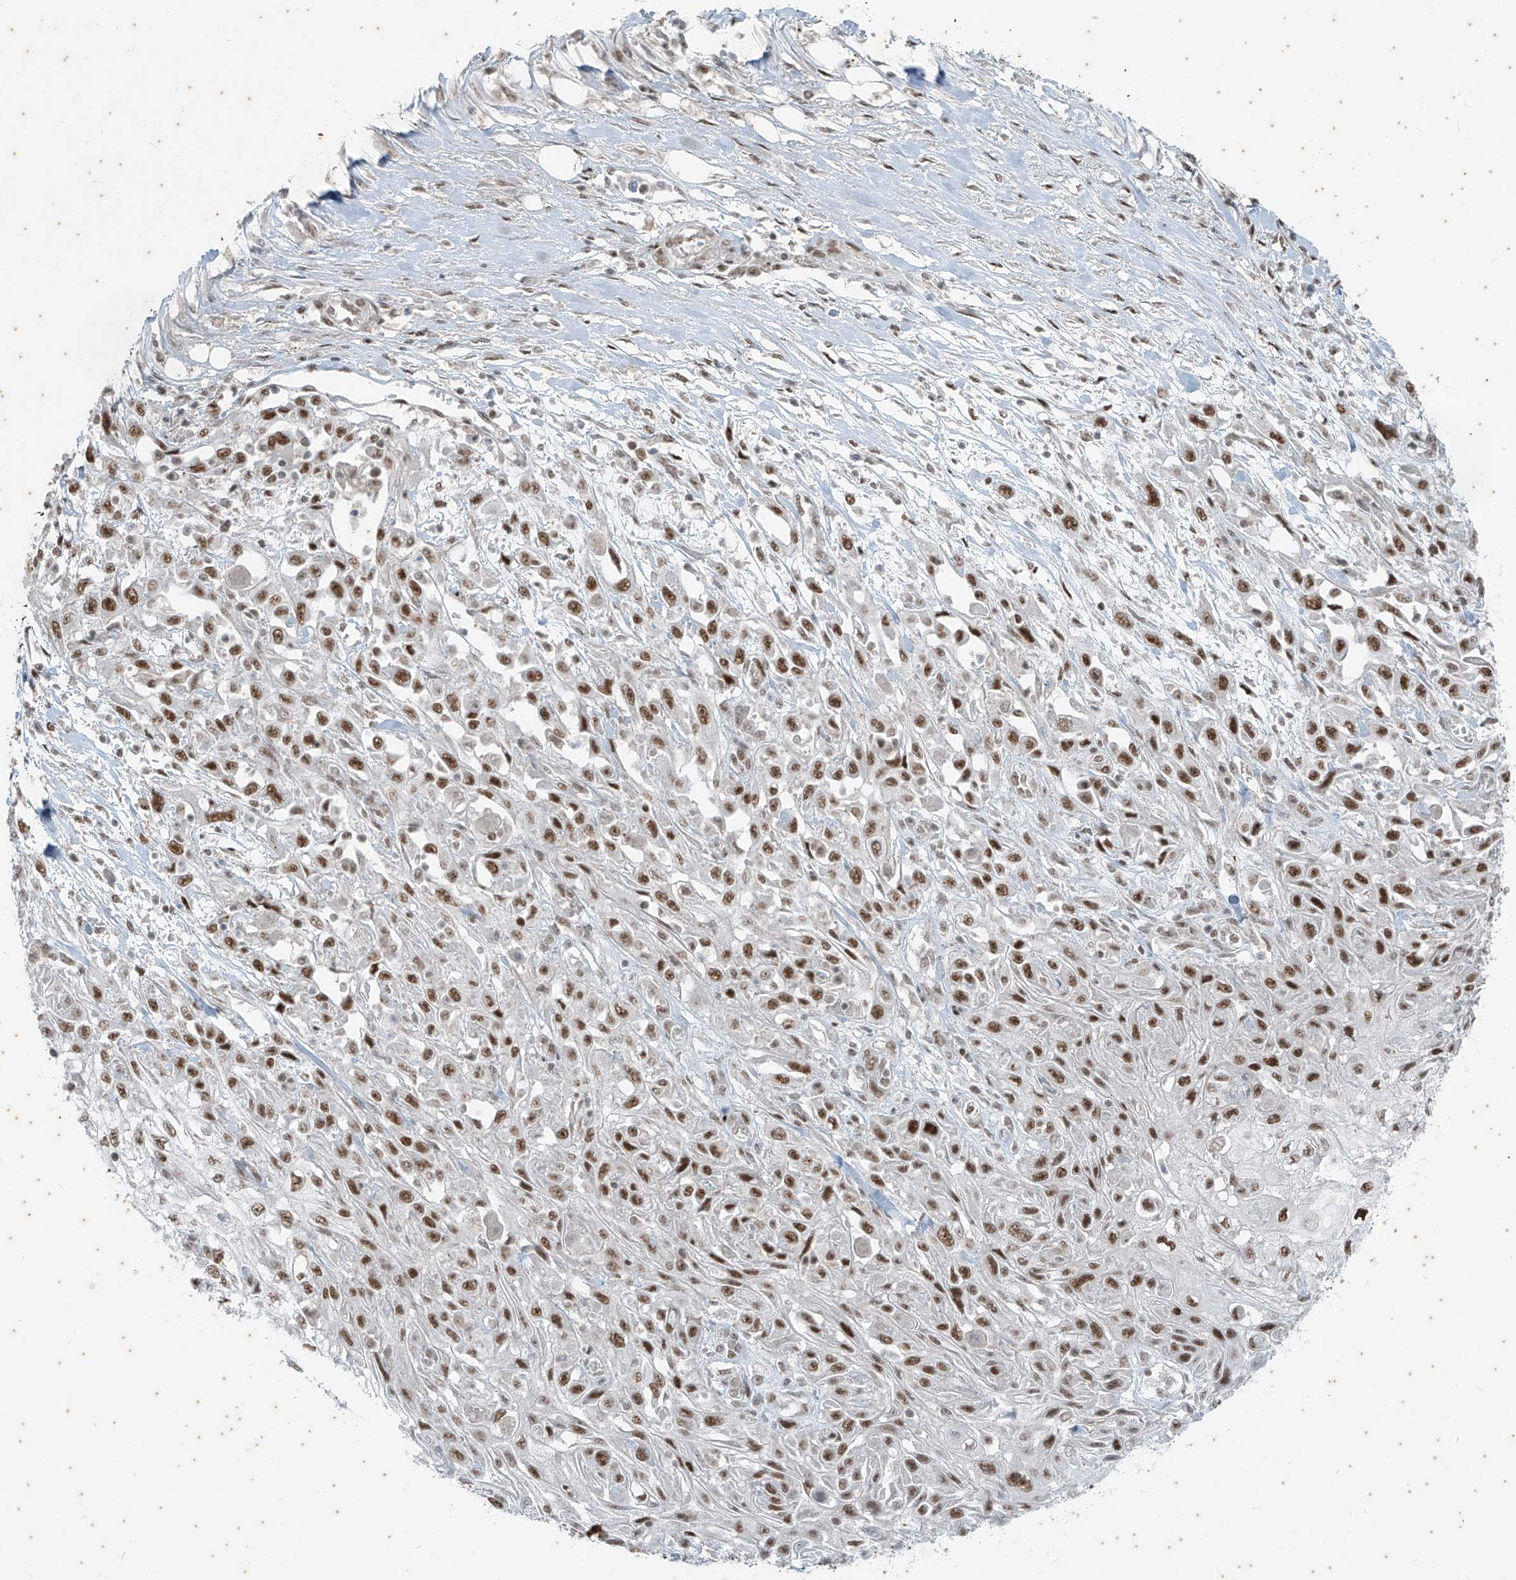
{"staining": {"intensity": "moderate", "quantity": ">75%", "location": "nuclear"}, "tissue": "skin cancer", "cell_type": "Tumor cells", "image_type": "cancer", "snomed": [{"axis": "morphology", "description": "Squamous cell carcinoma, NOS"}, {"axis": "morphology", "description": "Squamous cell carcinoma, metastatic, NOS"}, {"axis": "topography", "description": "Skin"}, {"axis": "topography", "description": "Lymph node"}], "caption": "DAB immunohistochemical staining of human skin metastatic squamous cell carcinoma exhibits moderate nuclear protein expression in approximately >75% of tumor cells. The staining is performed using DAB brown chromogen to label protein expression. The nuclei are counter-stained blue using hematoxylin.", "gene": "ZNF354B", "patient": {"sex": "male", "age": 75}}